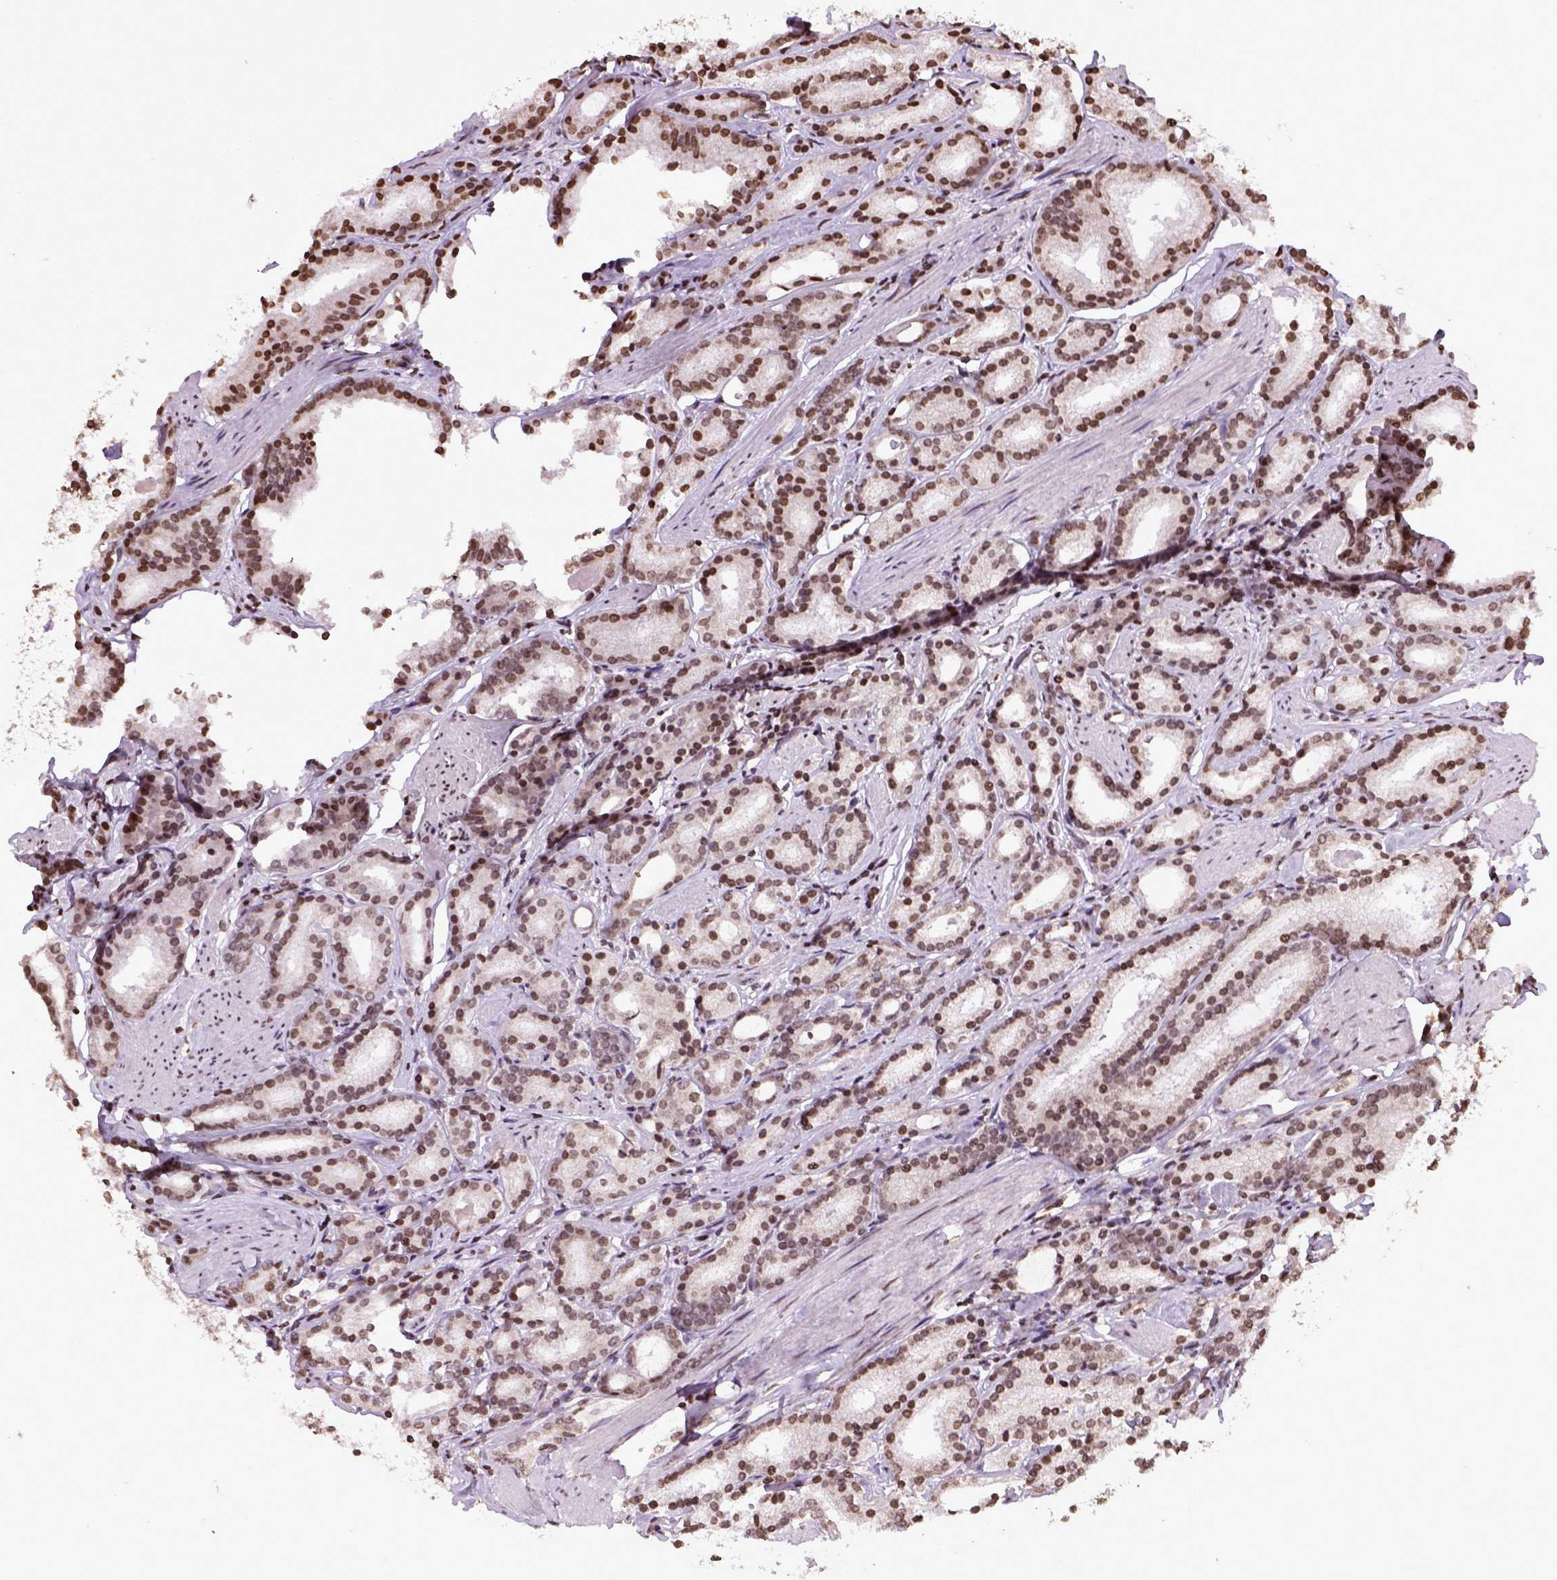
{"staining": {"intensity": "moderate", "quantity": ">75%", "location": "nuclear"}, "tissue": "prostate cancer", "cell_type": "Tumor cells", "image_type": "cancer", "snomed": [{"axis": "morphology", "description": "Adenocarcinoma, High grade"}, {"axis": "topography", "description": "Prostate"}], "caption": "Immunohistochemistry of human prostate high-grade adenocarcinoma shows medium levels of moderate nuclear positivity in about >75% of tumor cells.", "gene": "ZNF75D", "patient": {"sex": "male", "age": 63}}